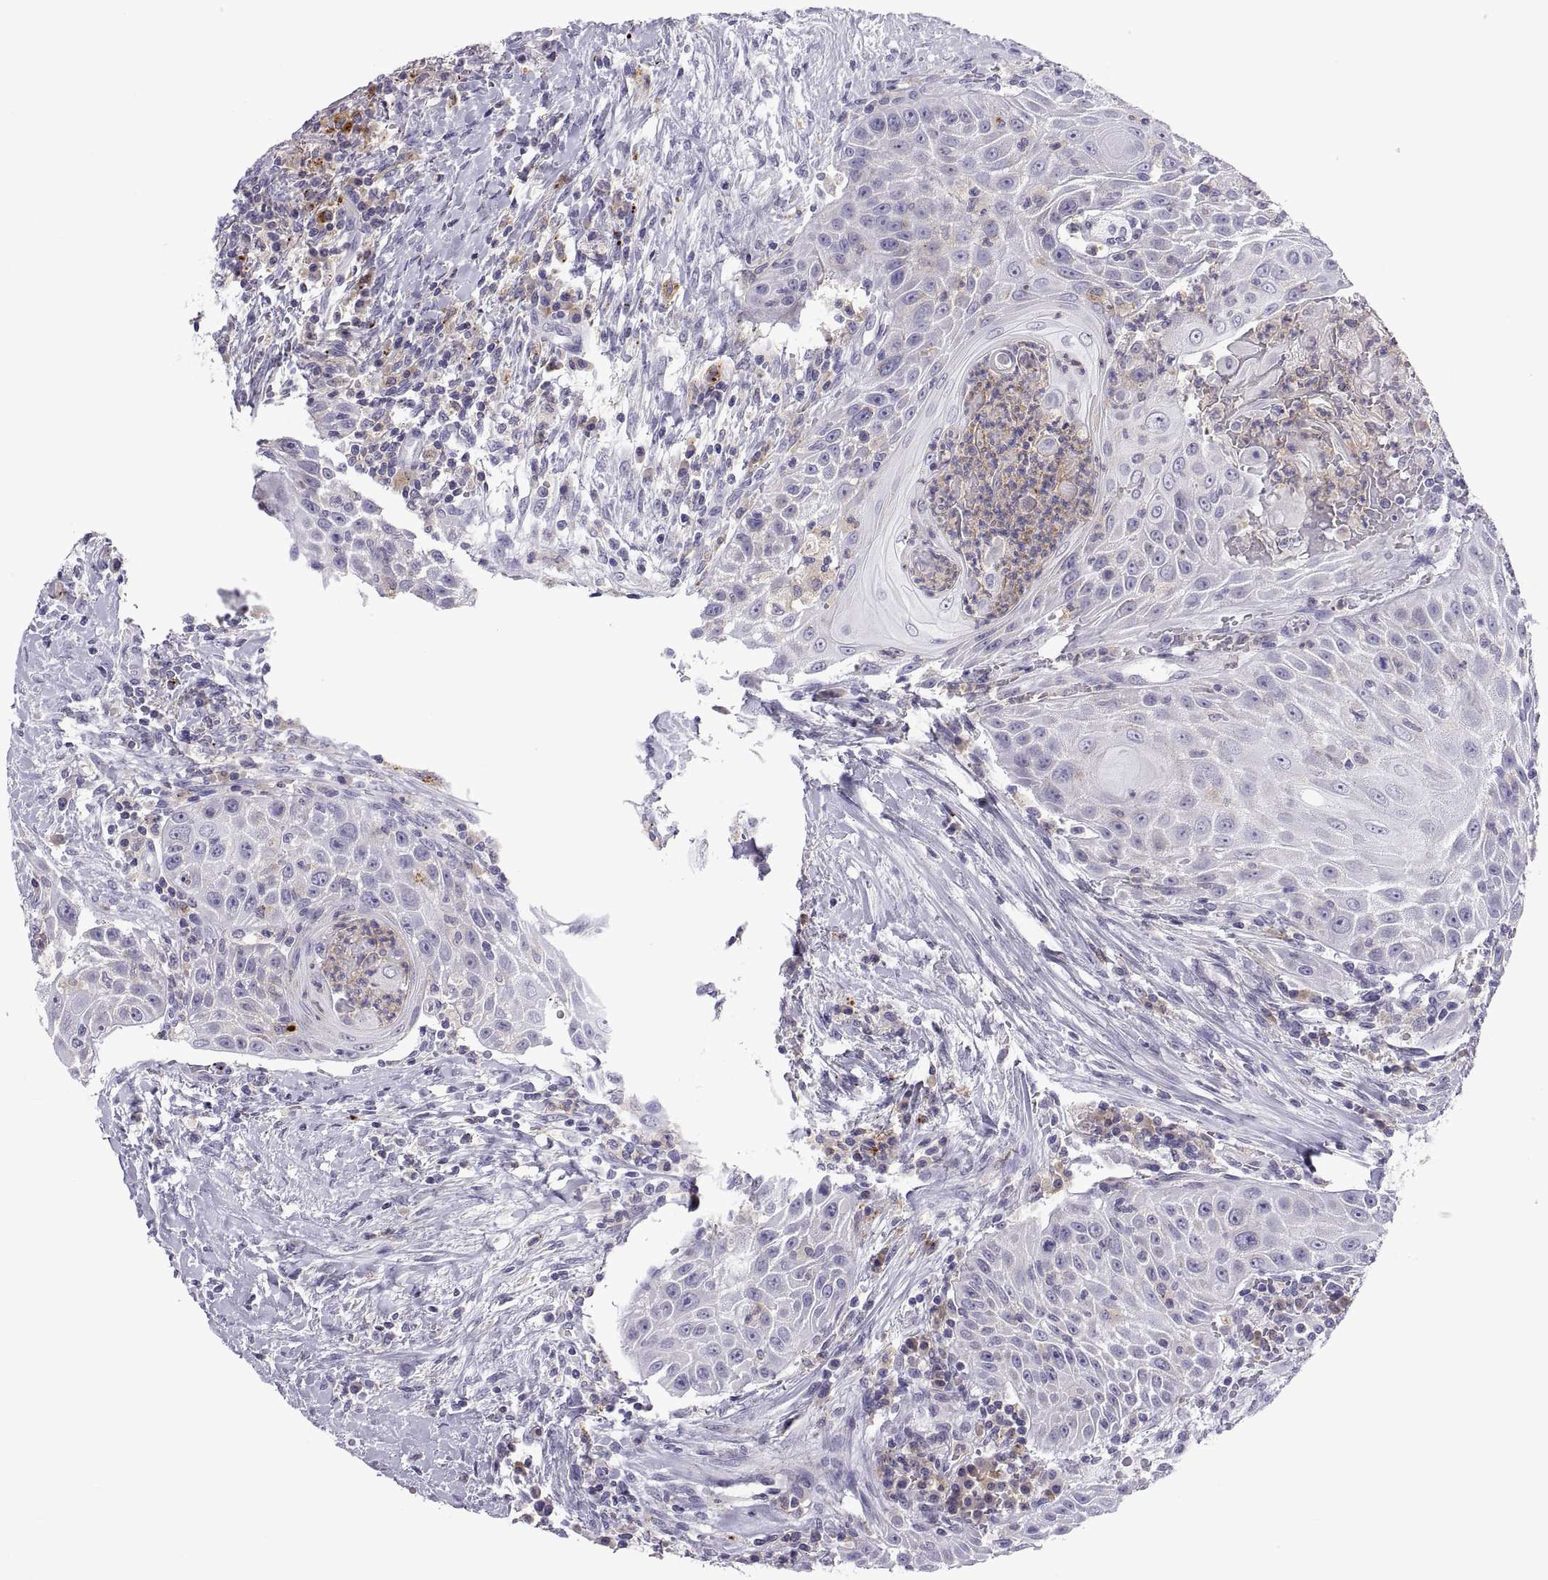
{"staining": {"intensity": "negative", "quantity": "none", "location": "none"}, "tissue": "head and neck cancer", "cell_type": "Tumor cells", "image_type": "cancer", "snomed": [{"axis": "morphology", "description": "Squamous cell carcinoma, NOS"}, {"axis": "topography", "description": "Head-Neck"}], "caption": "IHC of human head and neck cancer displays no expression in tumor cells.", "gene": "RGS19", "patient": {"sex": "male", "age": 69}}